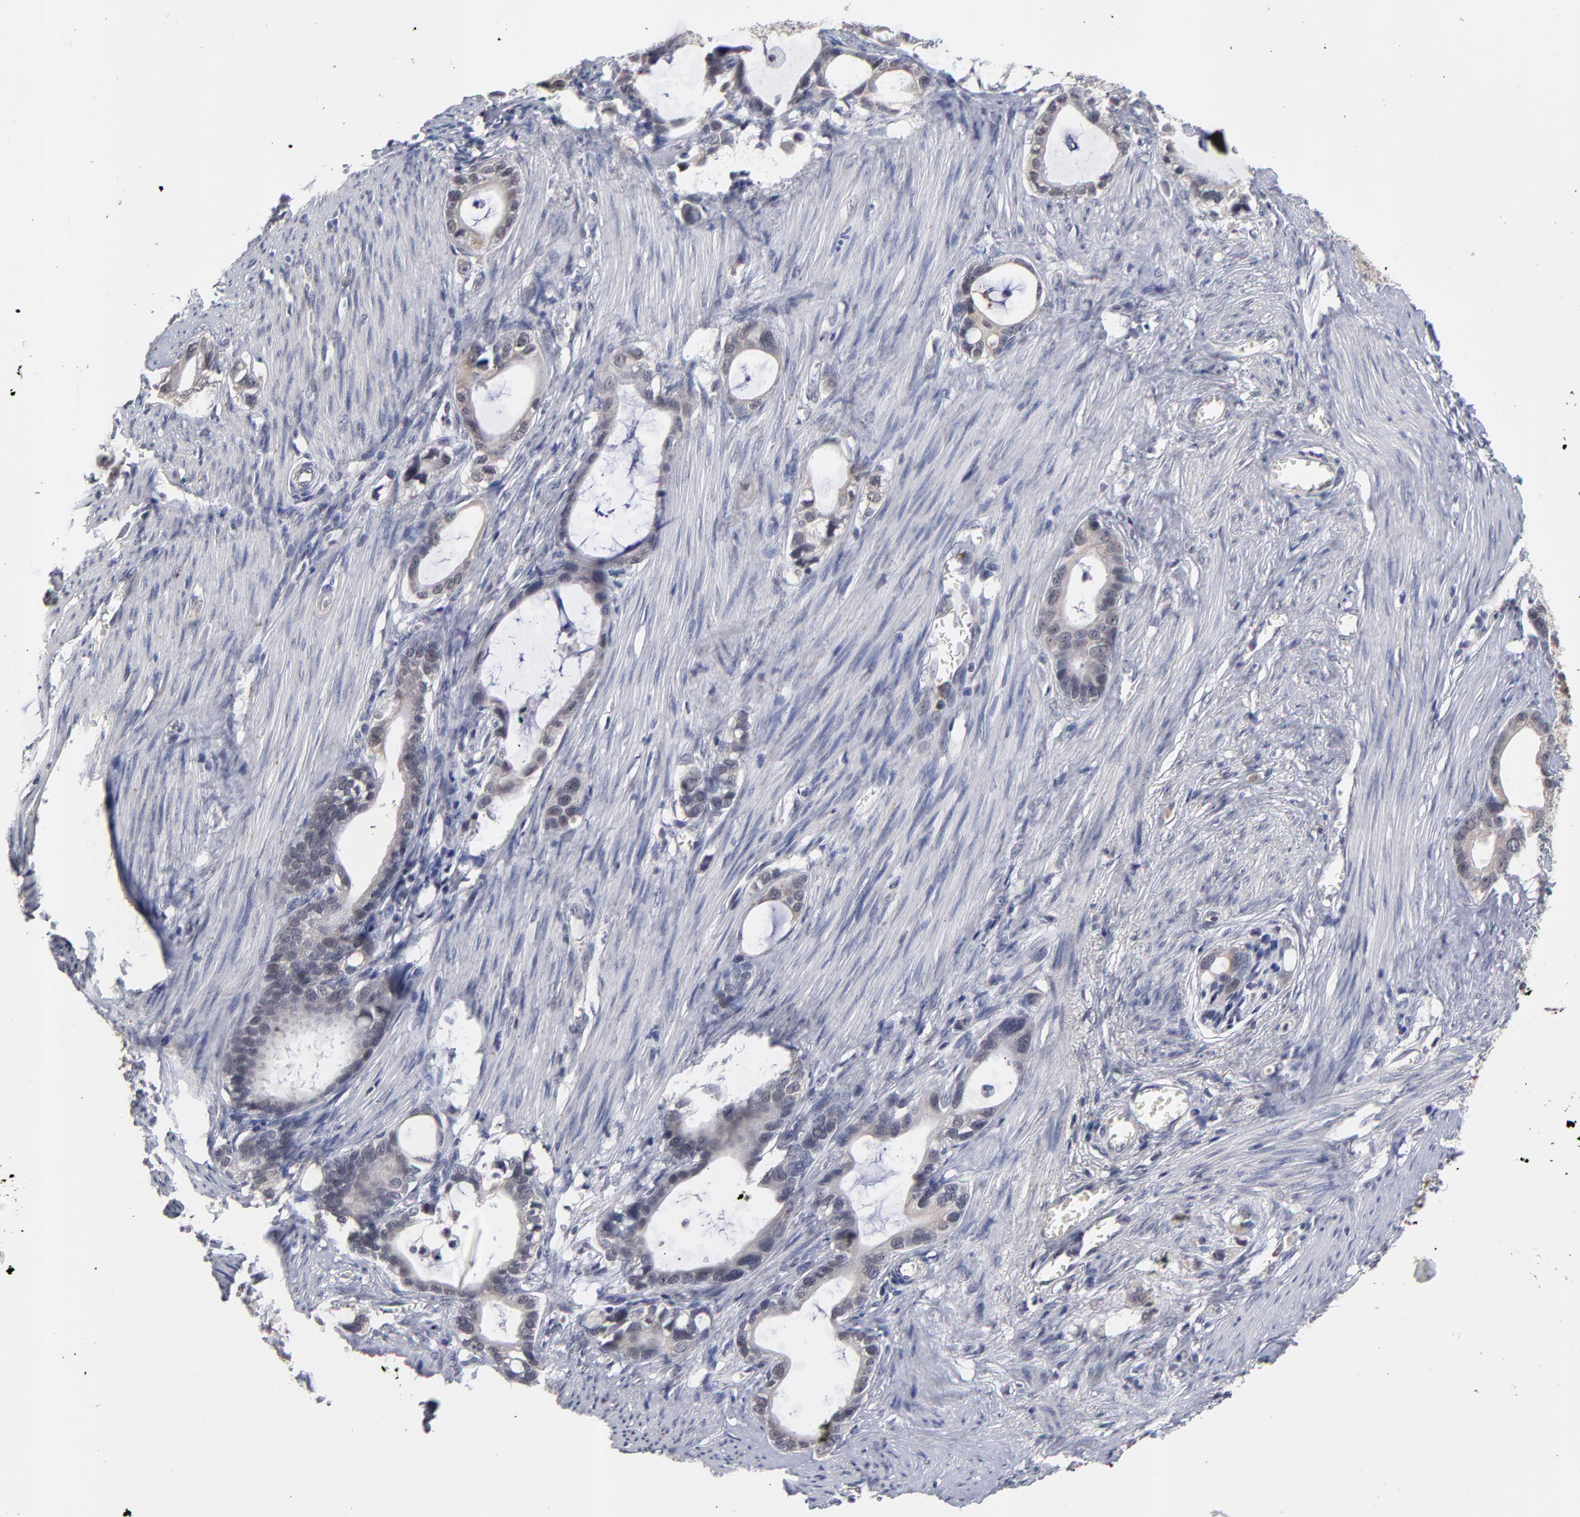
{"staining": {"intensity": "weak", "quantity": ">75%", "location": "cytoplasmic/membranous"}, "tissue": "stomach cancer", "cell_type": "Tumor cells", "image_type": "cancer", "snomed": [{"axis": "morphology", "description": "Adenocarcinoma, NOS"}, {"axis": "topography", "description": "Stomach"}], "caption": "The histopathology image shows staining of stomach adenocarcinoma, revealing weak cytoplasmic/membranous protein positivity (brown color) within tumor cells.", "gene": "WSB1", "patient": {"sex": "female", "age": 75}}